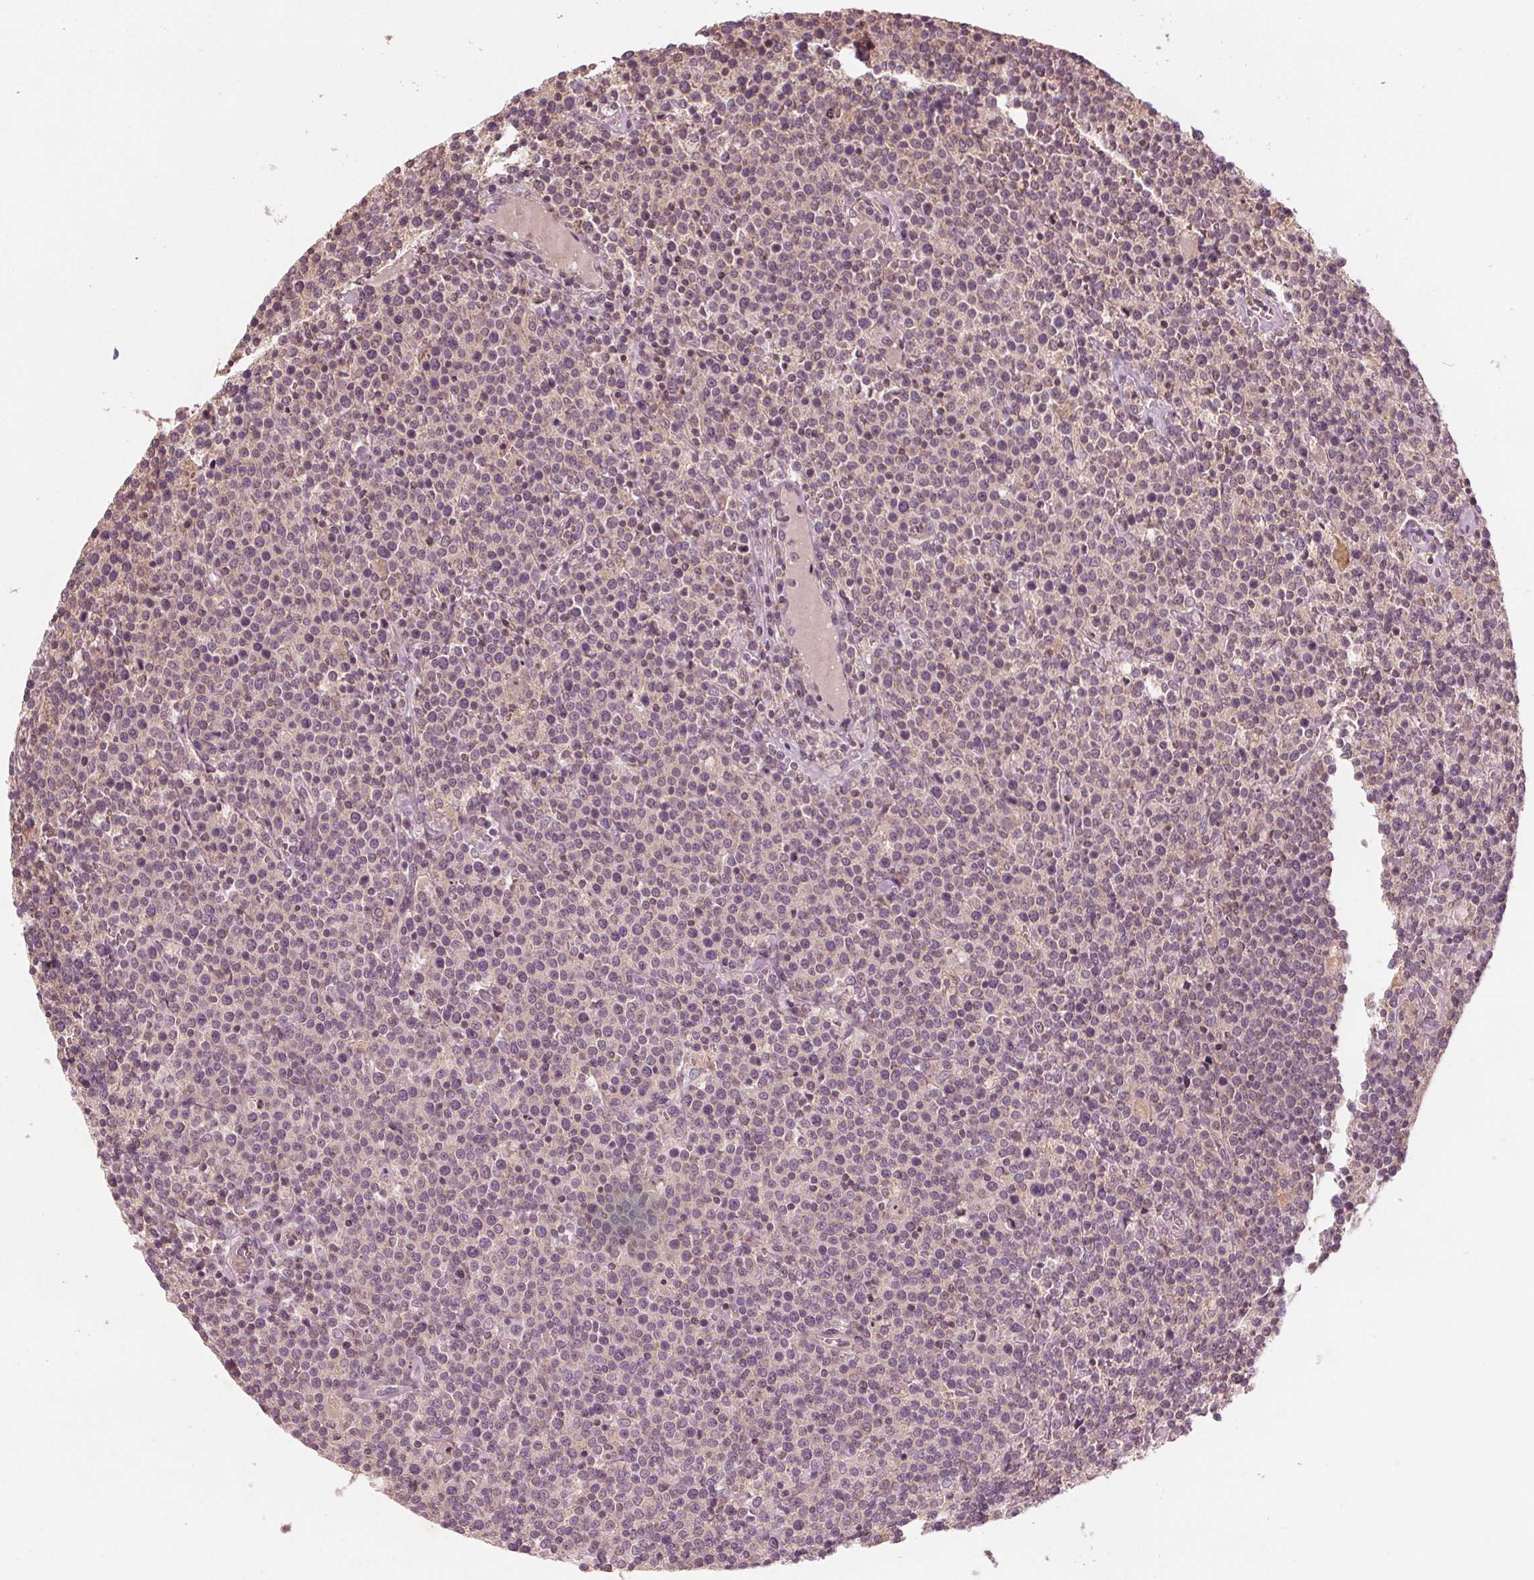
{"staining": {"intensity": "negative", "quantity": "none", "location": "none"}, "tissue": "lymphoma", "cell_type": "Tumor cells", "image_type": "cancer", "snomed": [{"axis": "morphology", "description": "Malignant lymphoma, non-Hodgkin's type, High grade"}, {"axis": "topography", "description": "Lymph node"}], "caption": "The IHC image has no significant expression in tumor cells of lymphoma tissue.", "gene": "GNB2", "patient": {"sex": "male", "age": 61}}